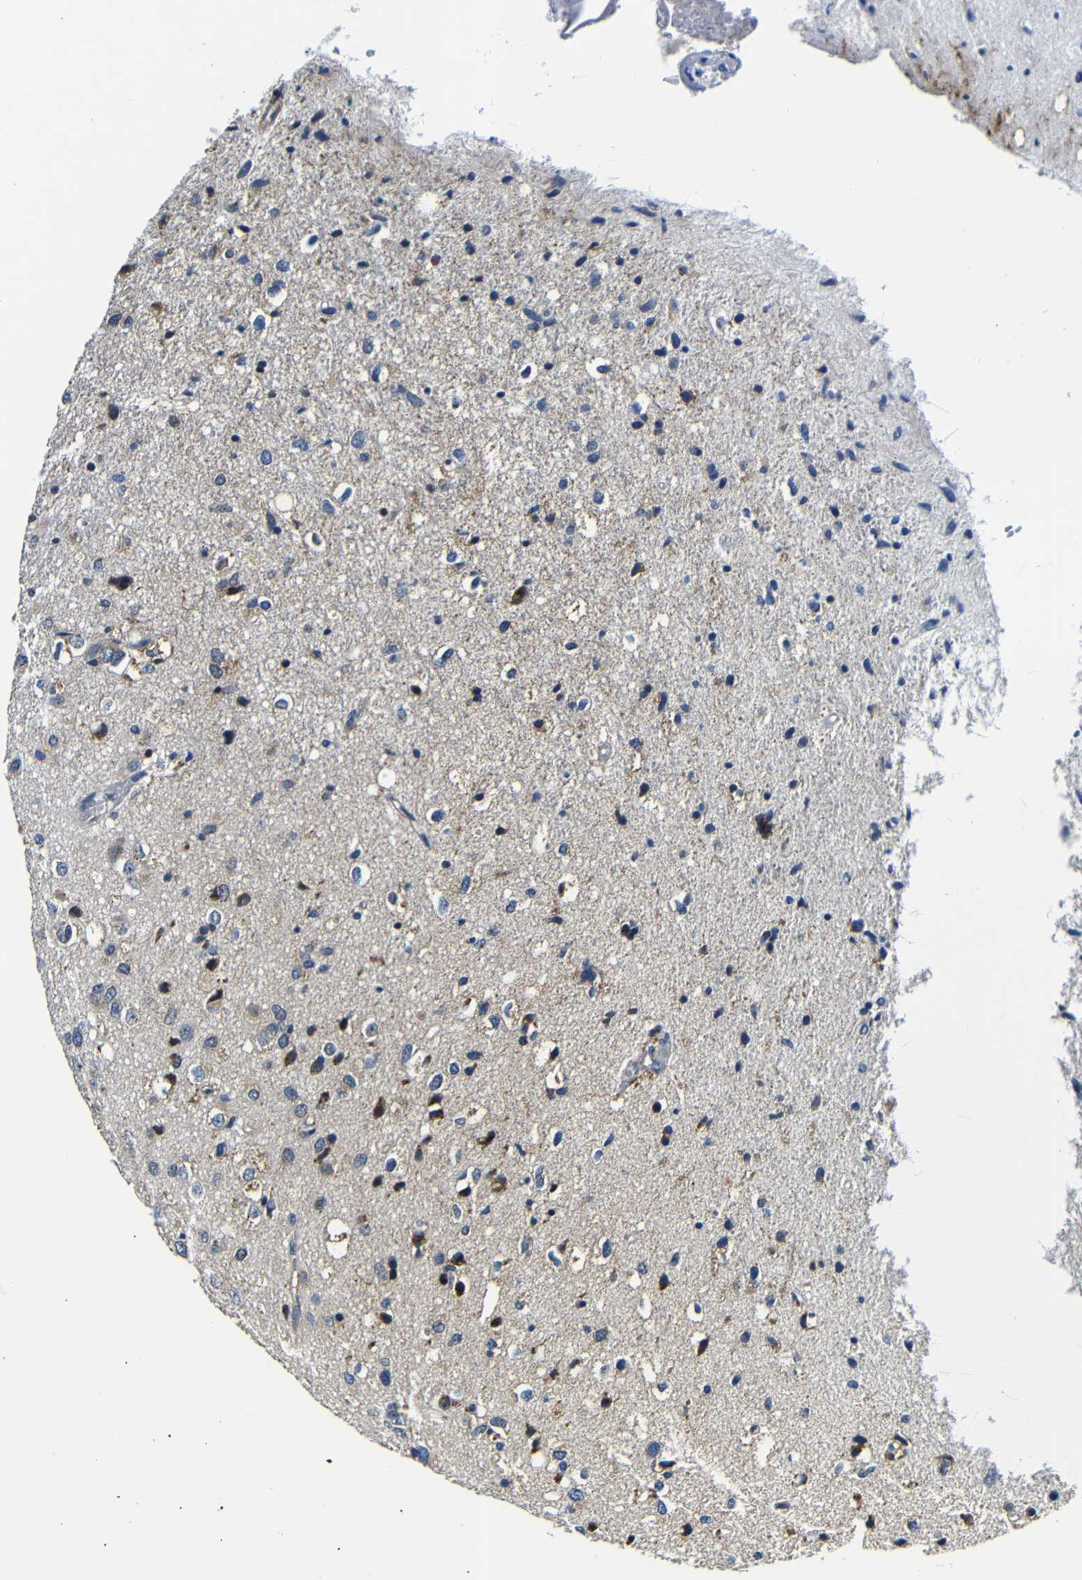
{"staining": {"intensity": "moderate", "quantity": "25%-75%", "location": "cytoplasmic/membranous"}, "tissue": "glioma", "cell_type": "Tumor cells", "image_type": "cancer", "snomed": [{"axis": "morphology", "description": "Glioma, malignant, Low grade"}, {"axis": "topography", "description": "Brain"}], "caption": "Protein expression analysis of malignant low-grade glioma exhibits moderate cytoplasmic/membranous positivity in about 25%-75% of tumor cells. (Brightfield microscopy of DAB IHC at high magnification).", "gene": "FKBP14", "patient": {"sex": "male", "age": 77}}